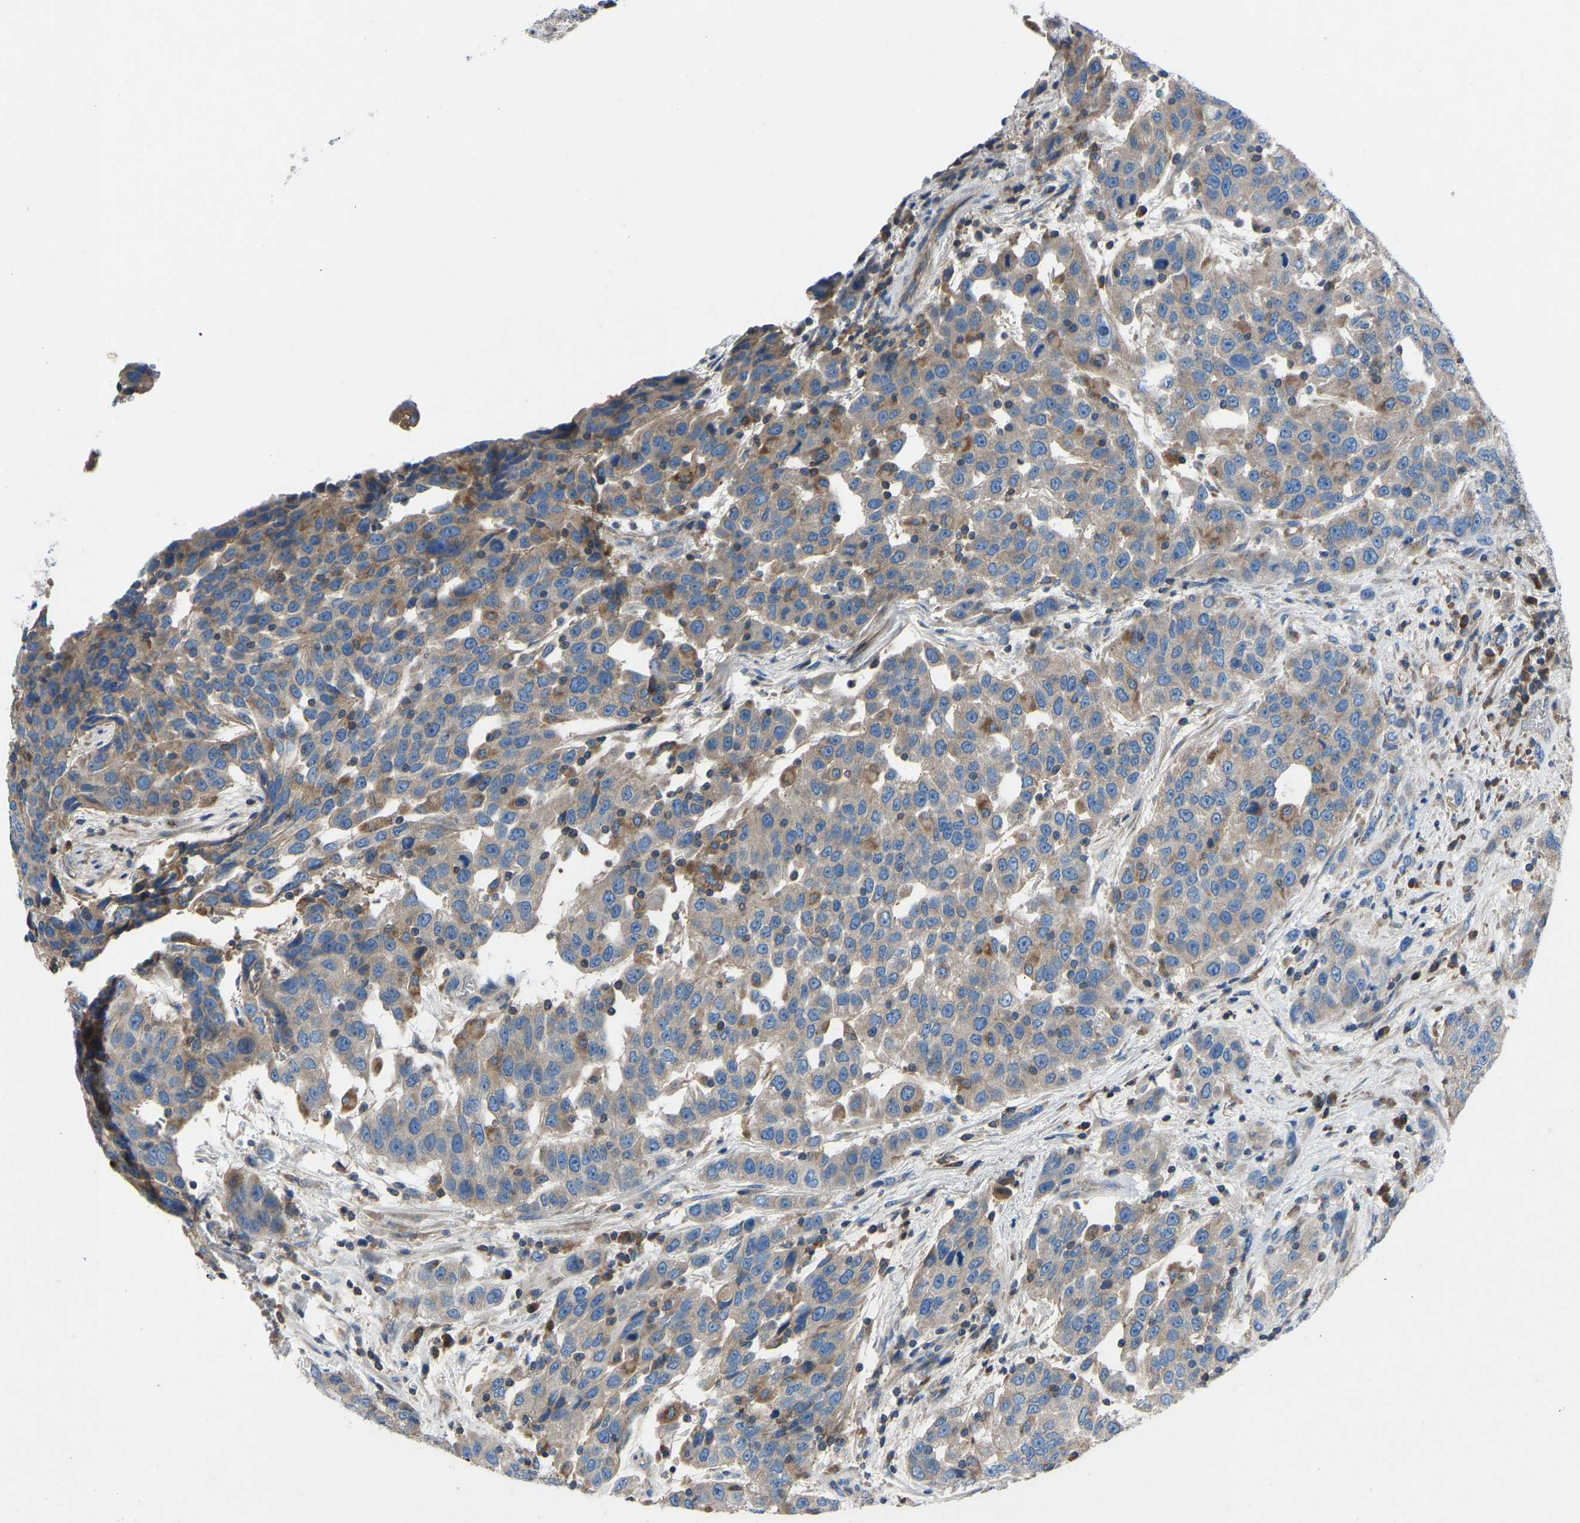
{"staining": {"intensity": "moderate", "quantity": "25%-75%", "location": "cytoplasmic/membranous"}, "tissue": "urothelial cancer", "cell_type": "Tumor cells", "image_type": "cancer", "snomed": [{"axis": "morphology", "description": "Urothelial carcinoma, High grade"}, {"axis": "topography", "description": "Urinary bladder"}], "caption": "Tumor cells show medium levels of moderate cytoplasmic/membranous staining in approximately 25%-75% of cells in human urothelial carcinoma (high-grade).", "gene": "GRK6", "patient": {"sex": "female", "age": 80}}